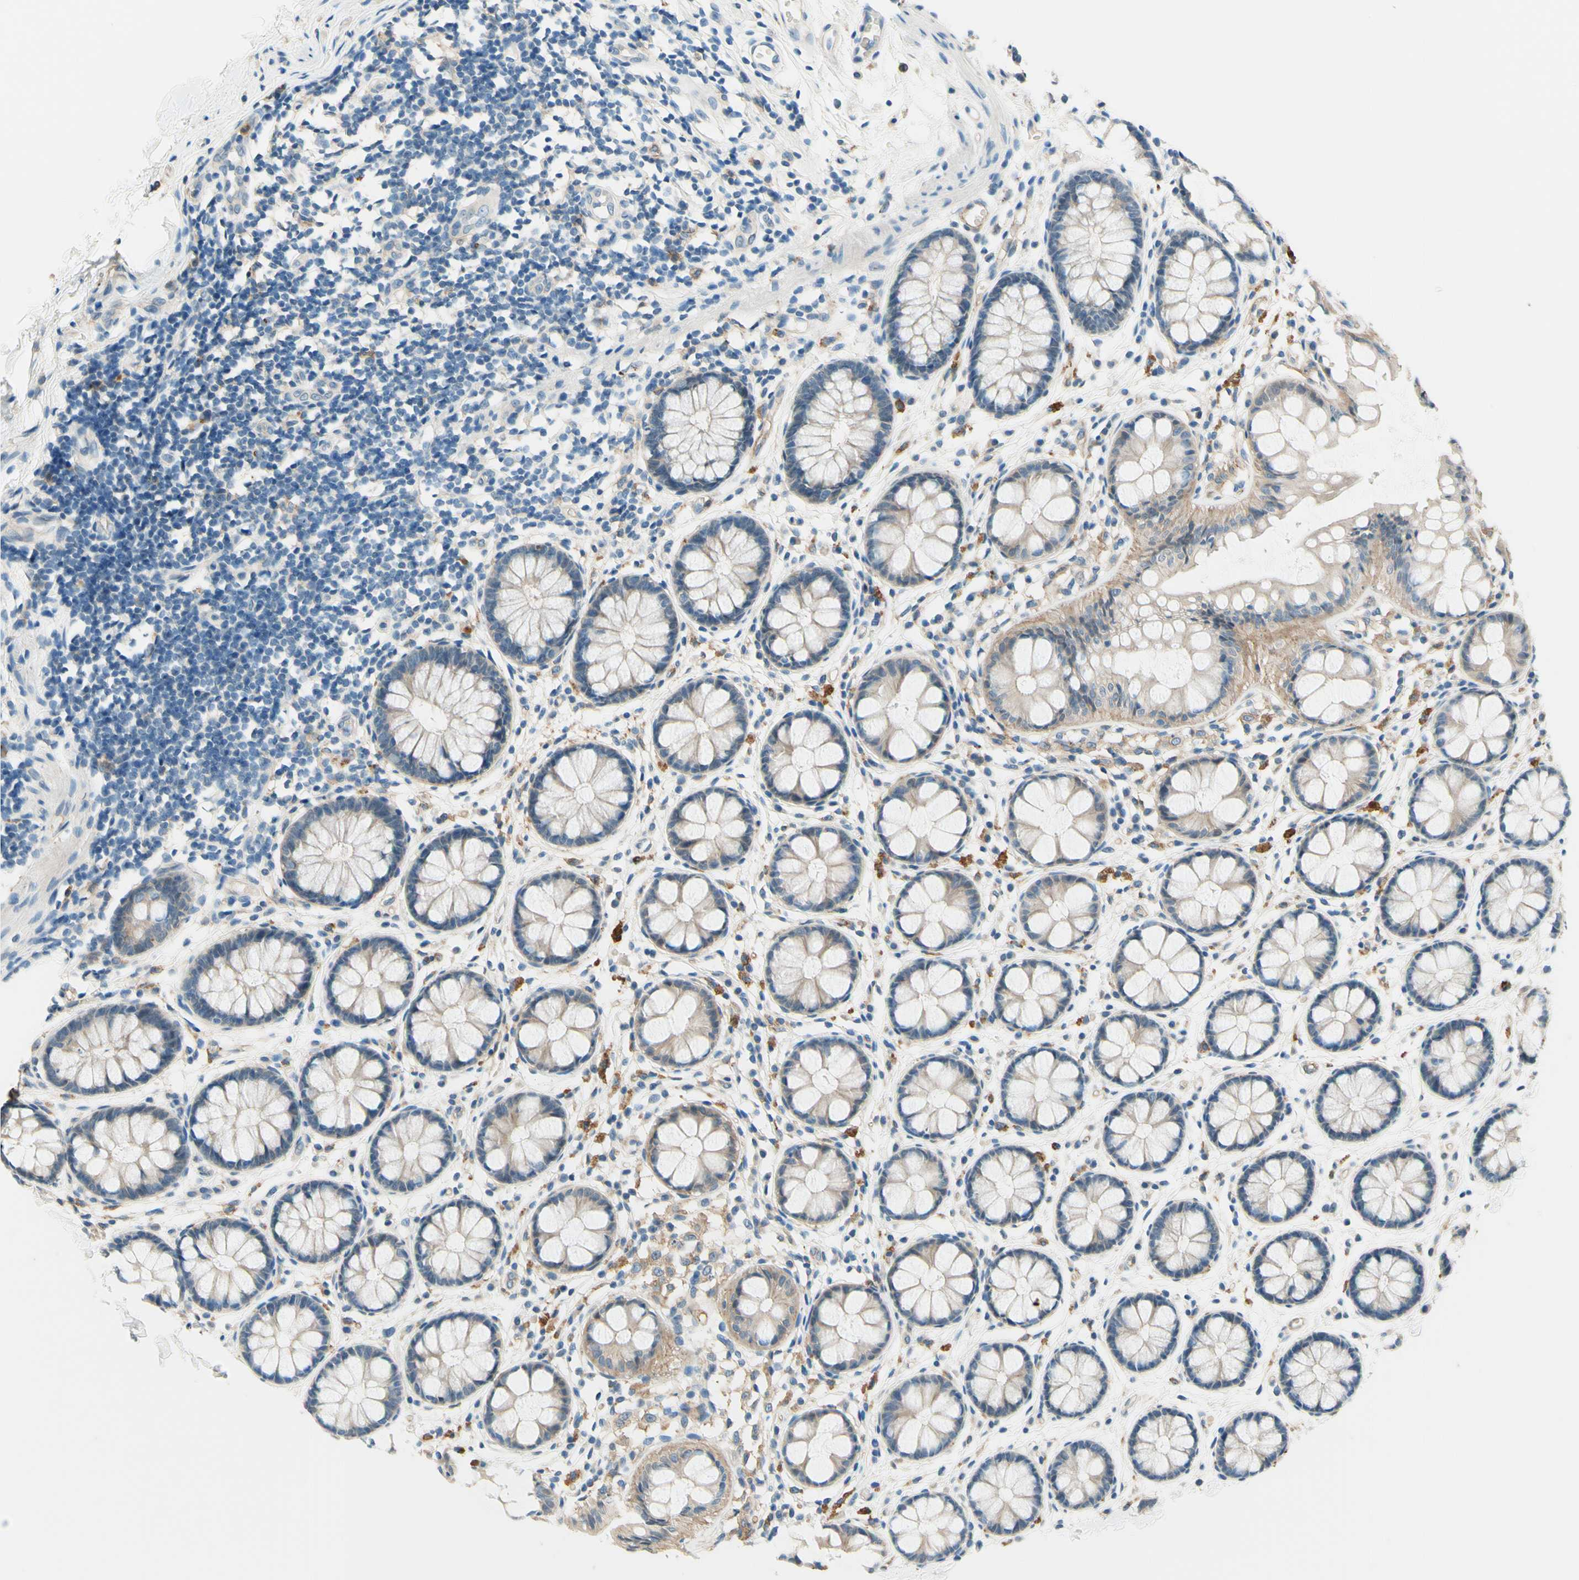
{"staining": {"intensity": "weak", "quantity": "25%-75%", "location": "cytoplasmic/membranous"}, "tissue": "rectum", "cell_type": "Glandular cells", "image_type": "normal", "snomed": [{"axis": "morphology", "description": "Normal tissue, NOS"}, {"axis": "topography", "description": "Rectum"}], "caption": "Approximately 25%-75% of glandular cells in normal human rectum exhibit weak cytoplasmic/membranous protein positivity as visualized by brown immunohistochemical staining.", "gene": "SIGLEC9", "patient": {"sex": "female", "age": 66}}